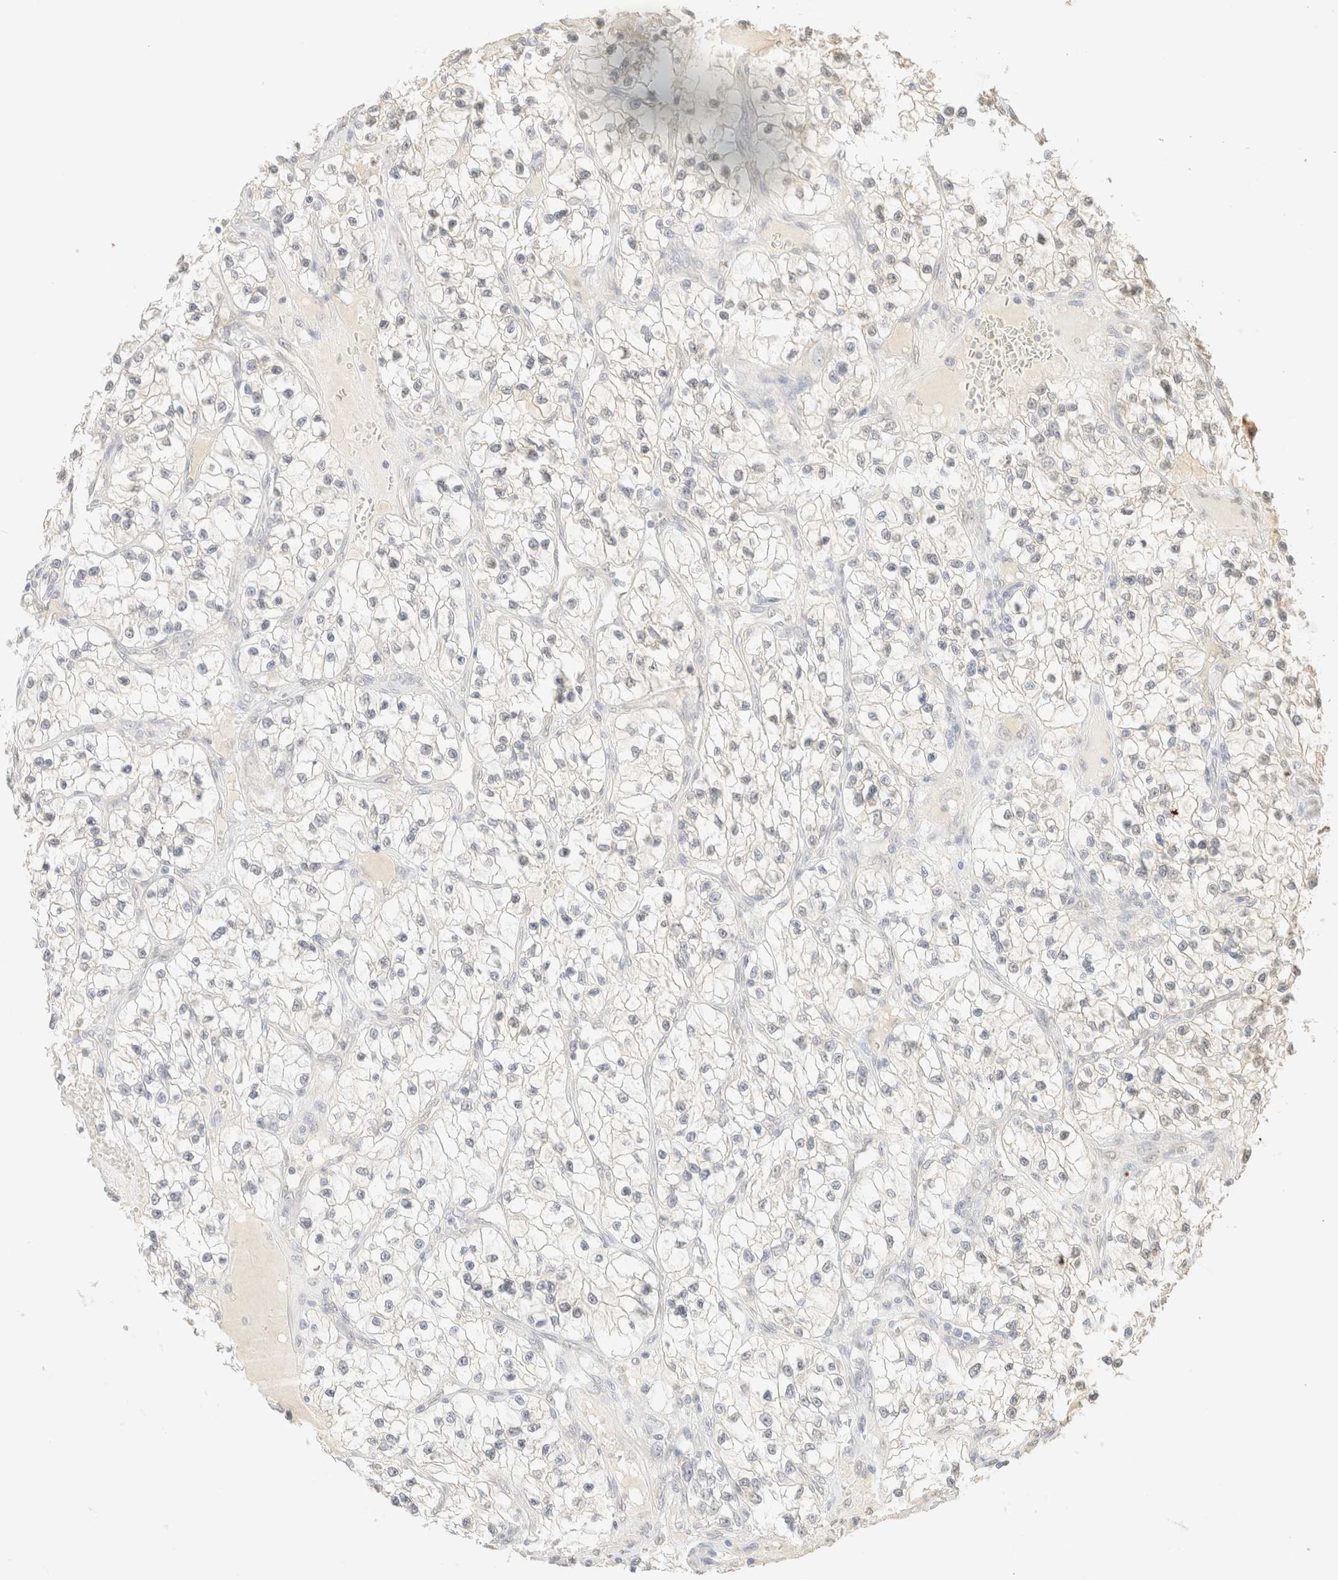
{"staining": {"intensity": "negative", "quantity": "none", "location": "none"}, "tissue": "renal cancer", "cell_type": "Tumor cells", "image_type": "cancer", "snomed": [{"axis": "morphology", "description": "Adenocarcinoma, NOS"}, {"axis": "topography", "description": "Kidney"}], "caption": "Immunohistochemistry (IHC) histopathology image of neoplastic tissue: renal adenocarcinoma stained with DAB (3,3'-diaminobenzidine) exhibits no significant protein staining in tumor cells. (DAB immunohistochemistry (IHC) with hematoxylin counter stain).", "gene": "S100A13", "patient": {"sex": "female", "age": 57}}